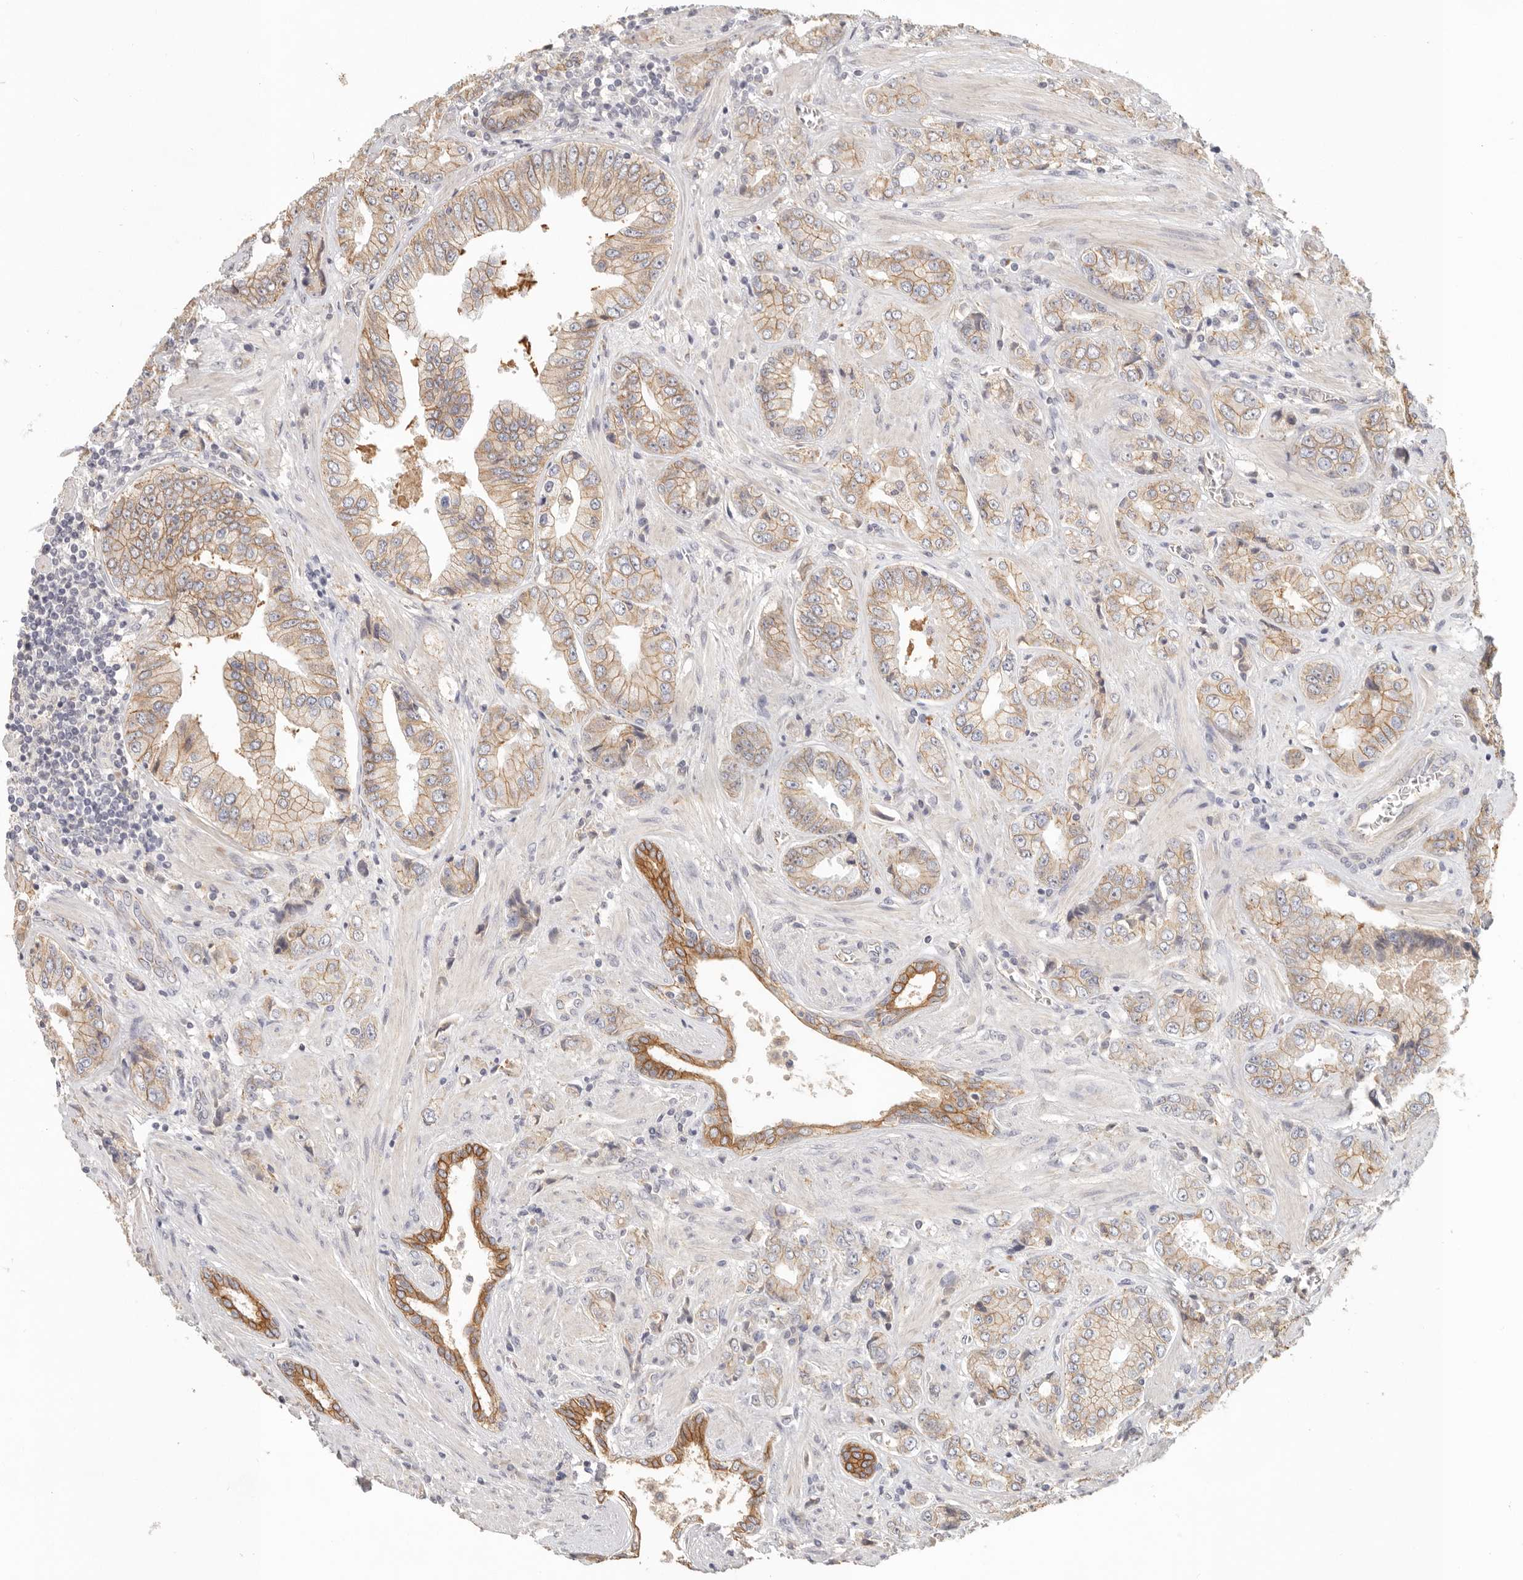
{"staining": {"intensity": "moderate", "quantity": ">75%", "location": "cytoplasmic/membranous"}, "tissue": "prostate cancer", "cell_type": "Tumor cells", "image_type": "cancer", "snomed": [{"axis": "morphology", "description": "Adenocarcinoma, High grade"}, {"axis": "topography", "description": "Prostate"}], "caption": "There is medium levels of moderate cytoplasmic/membranous positivity in tumor cells of prostate cancer (adenocarcinoma (high-grade)), as demonstrated by immunohistochemical staining (brown color).", "gene": "ANXA9", "patient": {"sex": "male", "age": 61}}